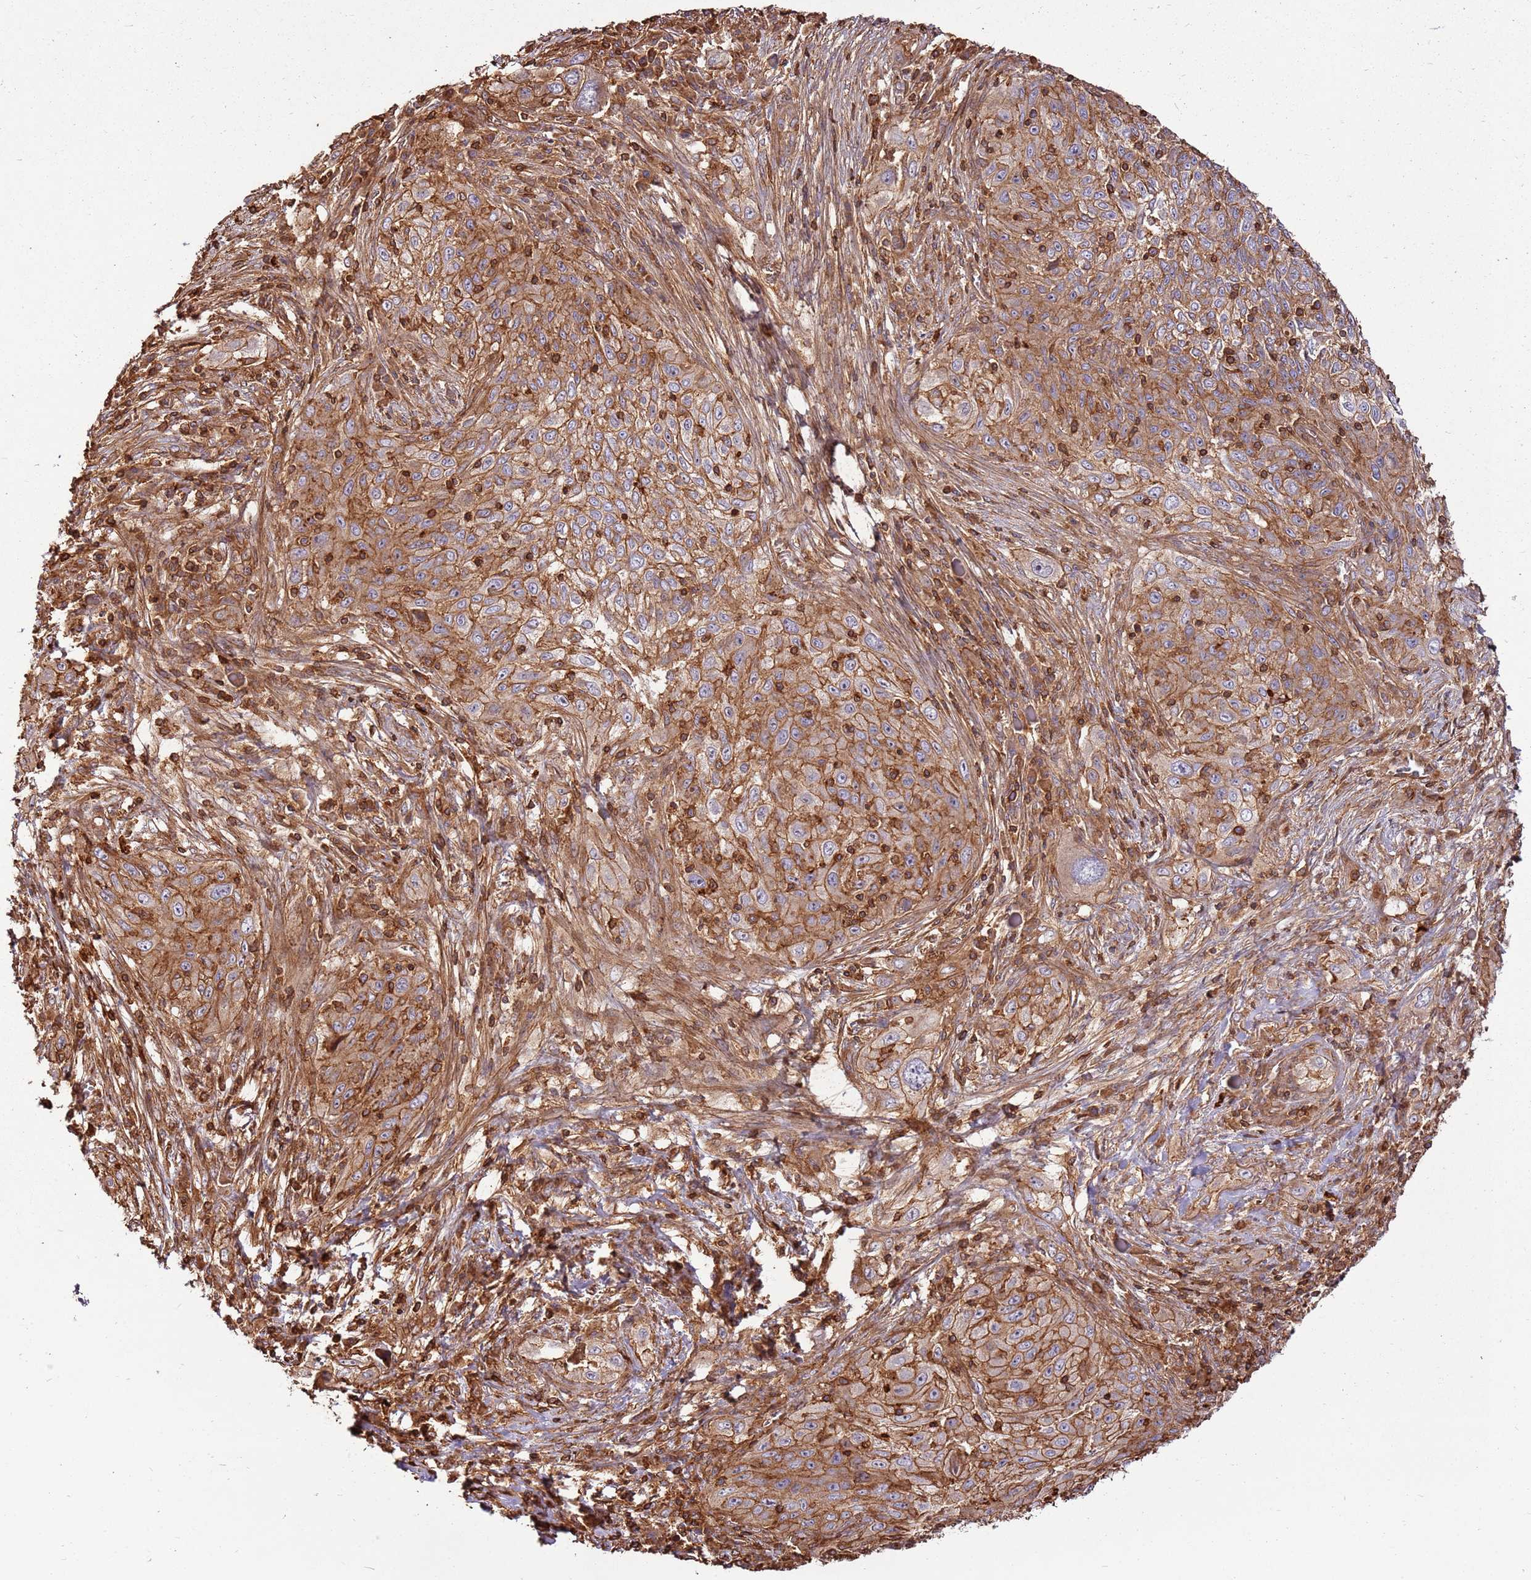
{"staining": {"intensity": "moderate", "quantity": ">75%", "location": "cytoplasmic/membranous"}, "tissue": "lung cancer", "cell_type": "Tumor cells", "image_type": "cancer", "snomed": [{"axis": "morphology", "description": "Squamous cell carcinoma, NOS"}, {"axis": "topography", "description": "Lung"}], "caption": "Squamous cell carcinoma (lung) stained with DAB (3,3'-diaminobenzidine) IHC shows medium levels of moderate cytoplasmic/membranous staining in about >75% of tumor cells.", "gene": "ACVR2A", "patient": {"sex": "female", "age": 69}}